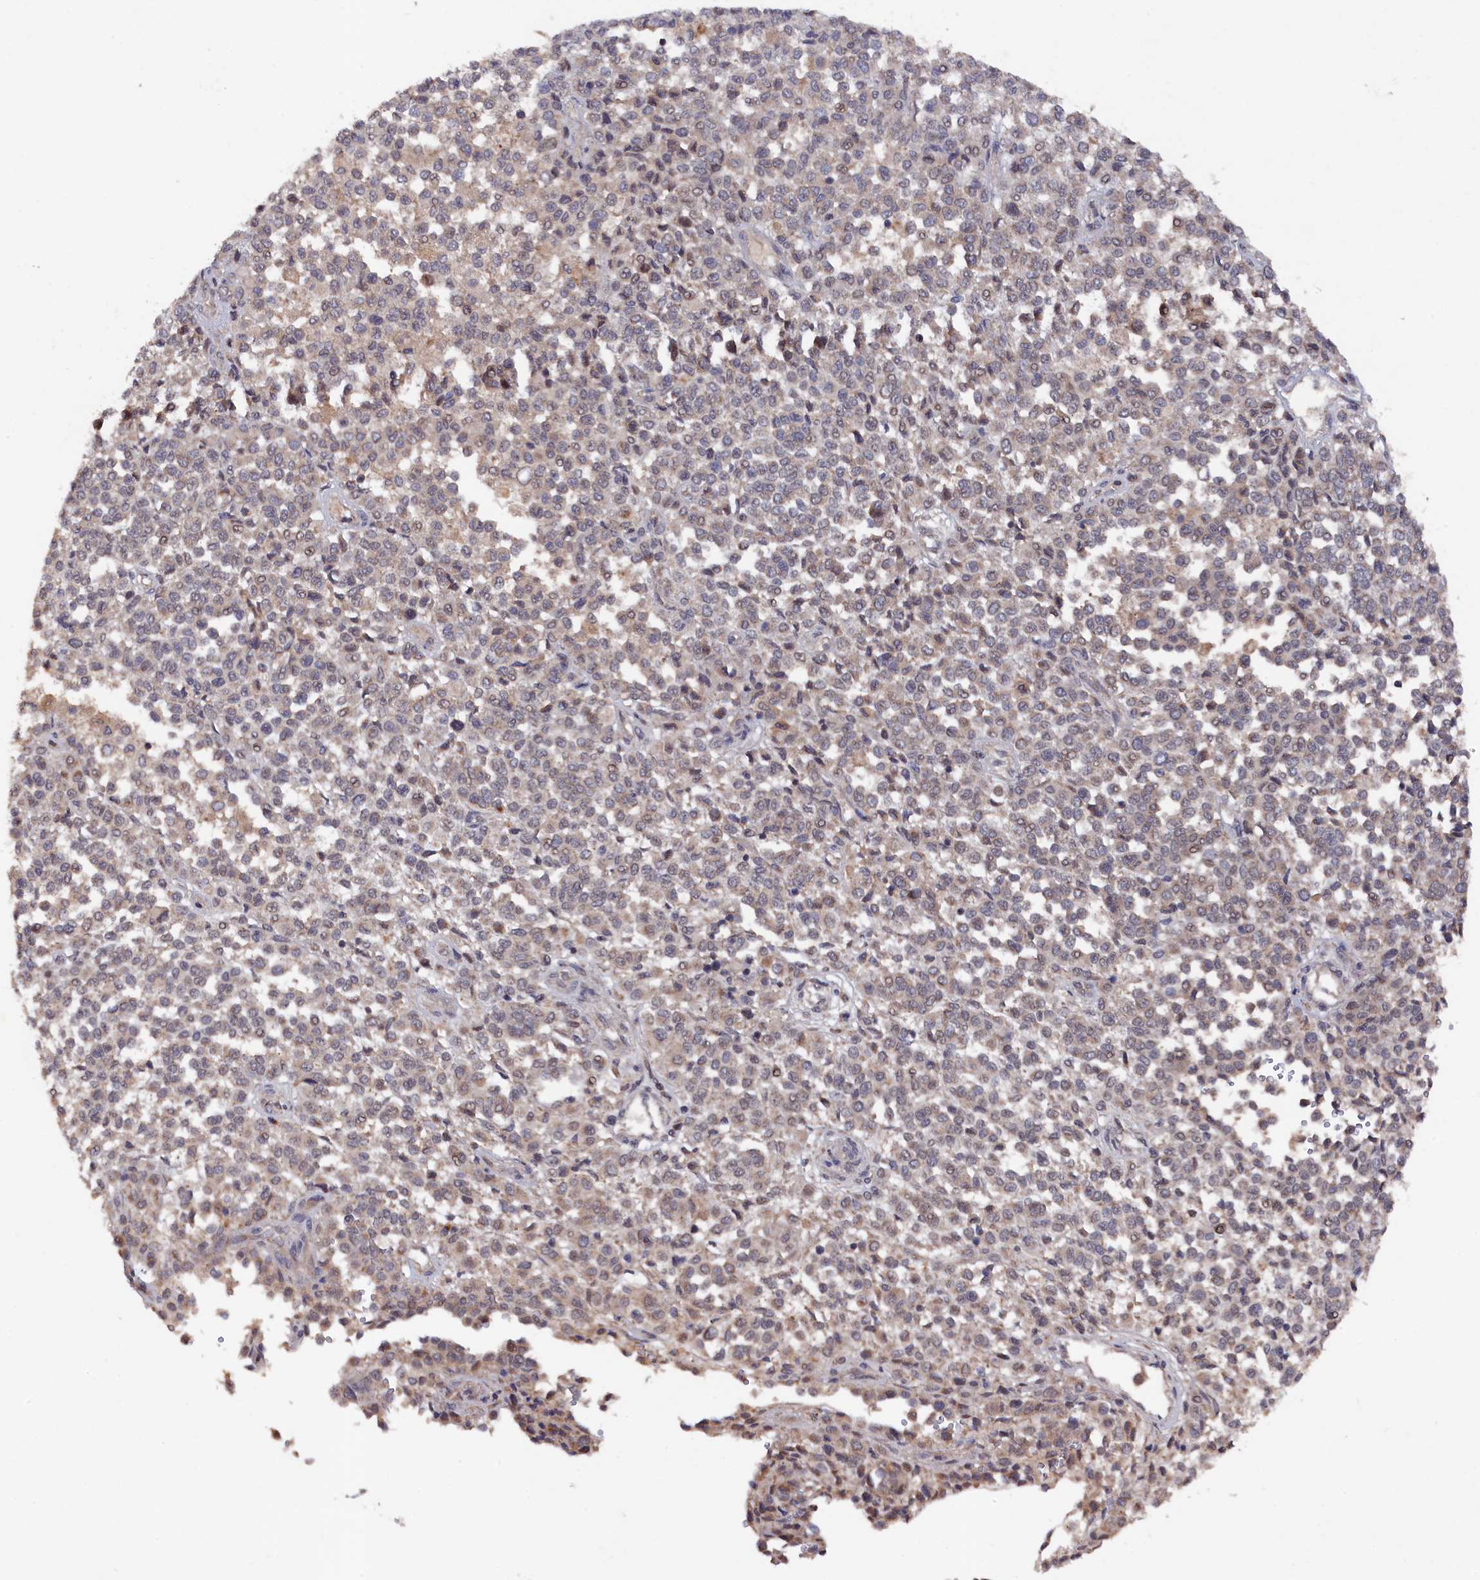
{"staining": {"intensity": "weak", "quantity": "<25%", "location": "cytoplasmic/membranous"}, "tissue": "melanoma", "cell_type": "Tumor cells", "image_type": "cancer", "snomed": [{"axis": "morphology", "description": "Malignant melanoma, Metastatic site"}, {"axis": "topography", "description": "Pancreas"}], "caption": "IHC photomicrograph of neoplastic tissue: malignant melanoma (metastatic site) stained with DAB exhibits no significant protein positivity in tumor cells.", "gene": "TMC5", "patient": {"sex": "female", "age": 30}}